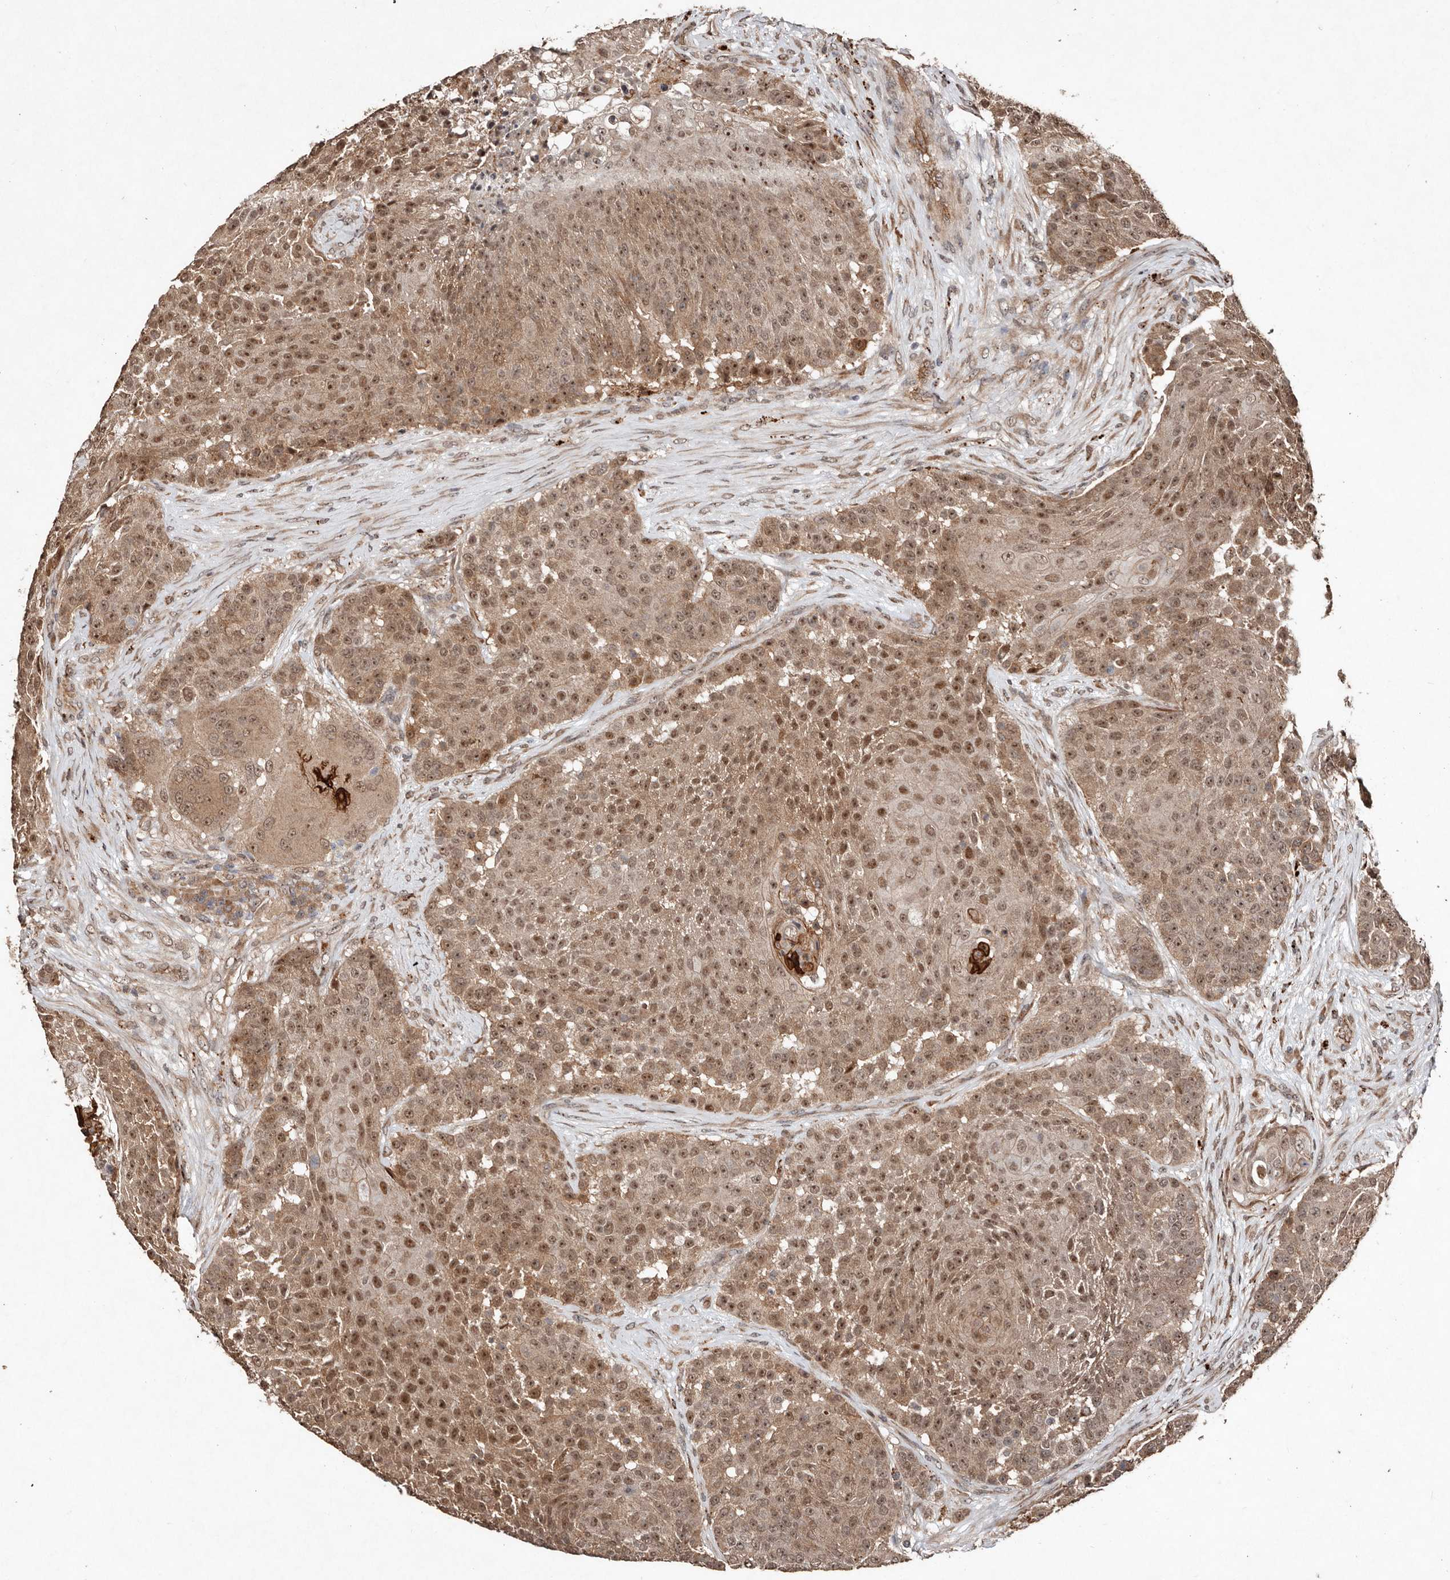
{"staining": {"intensity": "moderate", "quantity": ">75%", "location": "cytoplasmic/membranous,nuclear"}, "tissue": "urothelial cancer", "cell_type": "Tumor cells", "image_type": "cancer", "snomed": [{"axis": "morphology", "description": "Urothelial carcinoma, High grade"}, {"axis": "topography", "description": "Urinary bladder"}], "caption": "Moderate cytoplasmic/membranous and nuclear staining is seen in about >75% of tumor cells in urothelial cancer.", "gene": "DIP2C", "patient": {"sex": "female", "age": 63}}